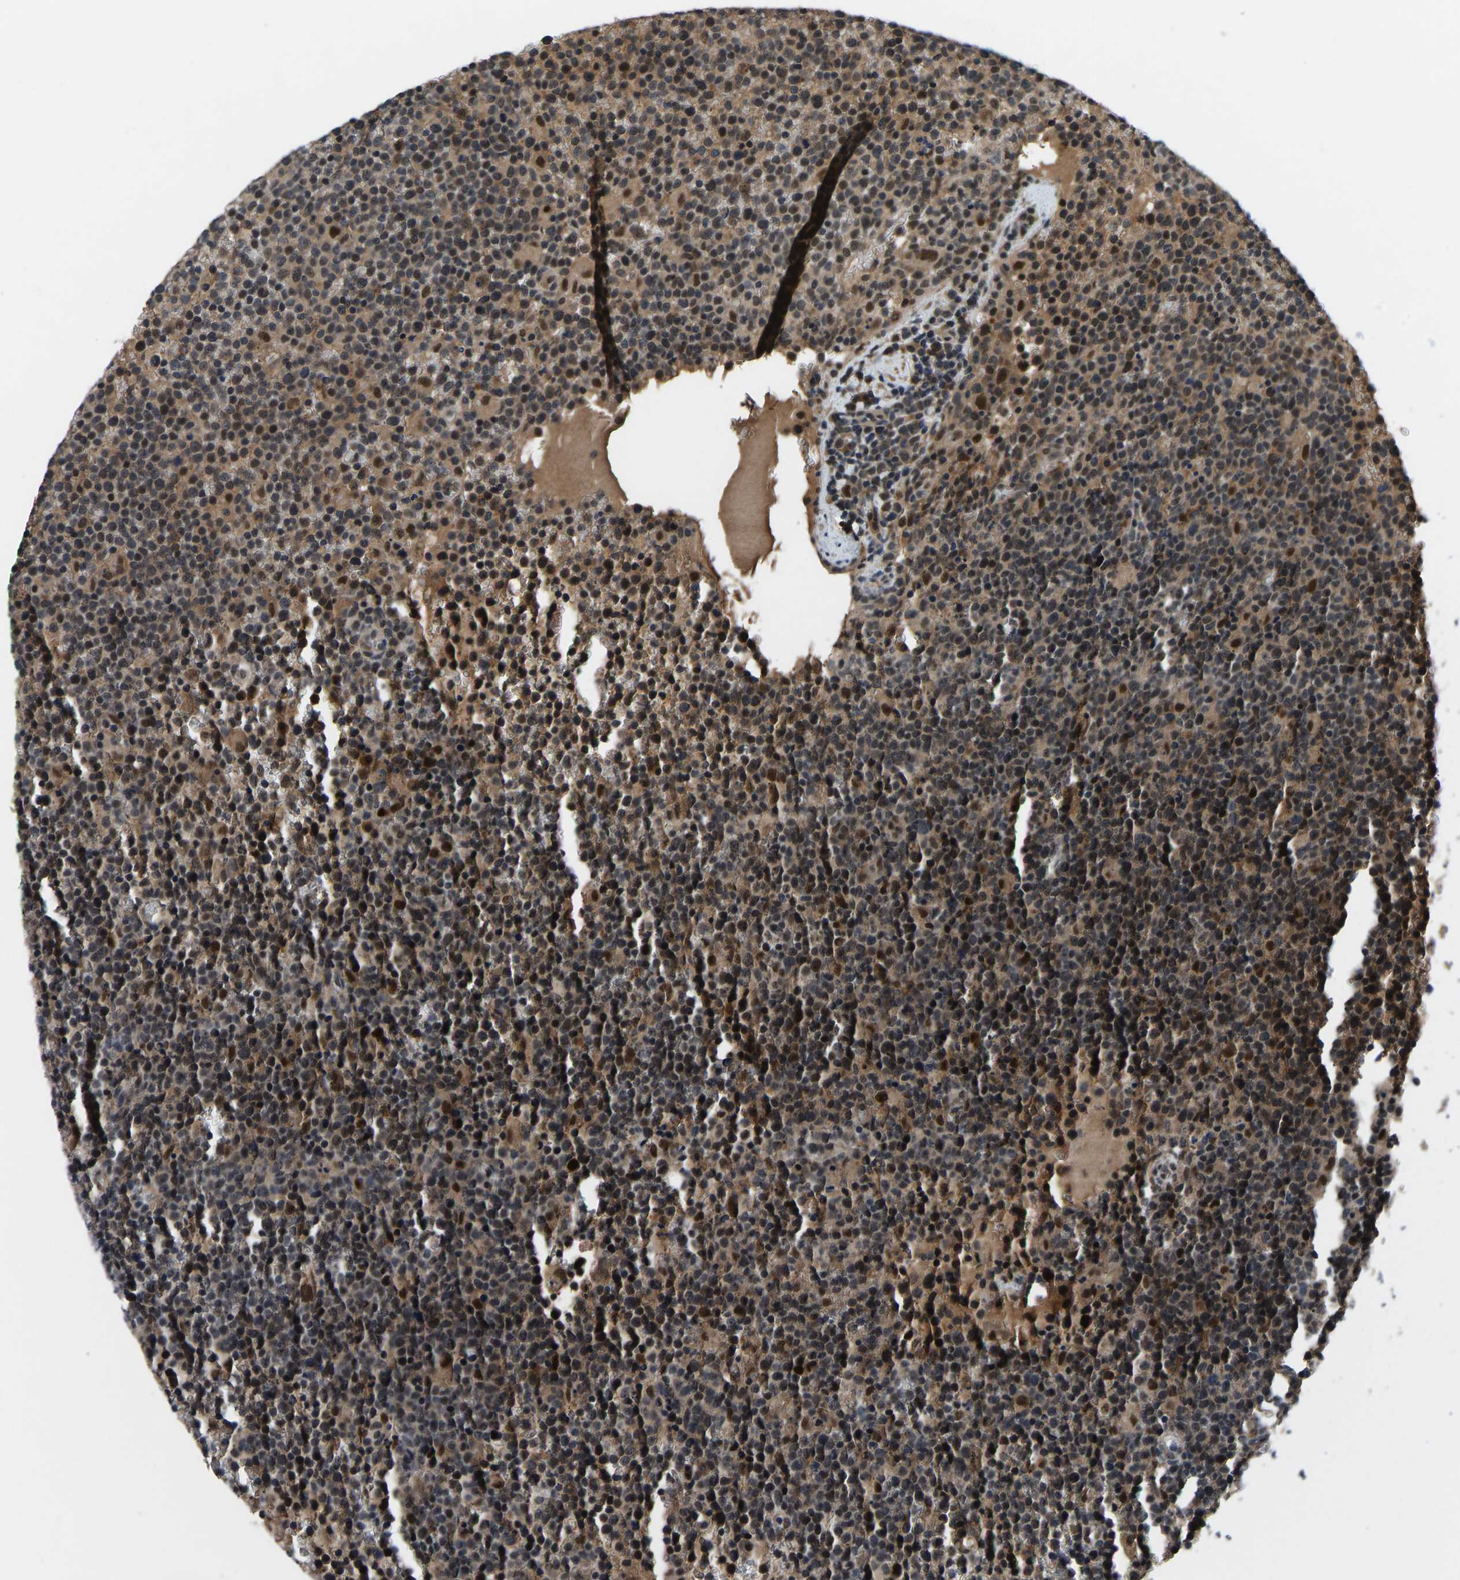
{"staining": {"intensity": "moderate", "quantity": ">75%", "location": "cytoplasmic/membranous,nuclear"}, "tissue": "lymphoma", "cell_type": "Tumor cells", "image_type": "cancer", "snomed": [{"axis": "morphology", "description": "Malignant lymphoma, non-Hodgkin's type, High grade"}, {"axis": "topography", "description": "Lymph node"}], "caption": "Immunohistochemical staining of high-grade malignant lymphoma, non-Hodgkin's type displays moderate cytoplasmic/membranous and nuclear protein positivity in about >75% of tumor cells. The staining is performed using DAB (3,3'-diaminobenzidine) brown chromogen to label protein expression. The nuclei are counter-stained blue using hematoxylin.", "gene": "RLIM", "patient": {"sex": "male", "age": 61}}